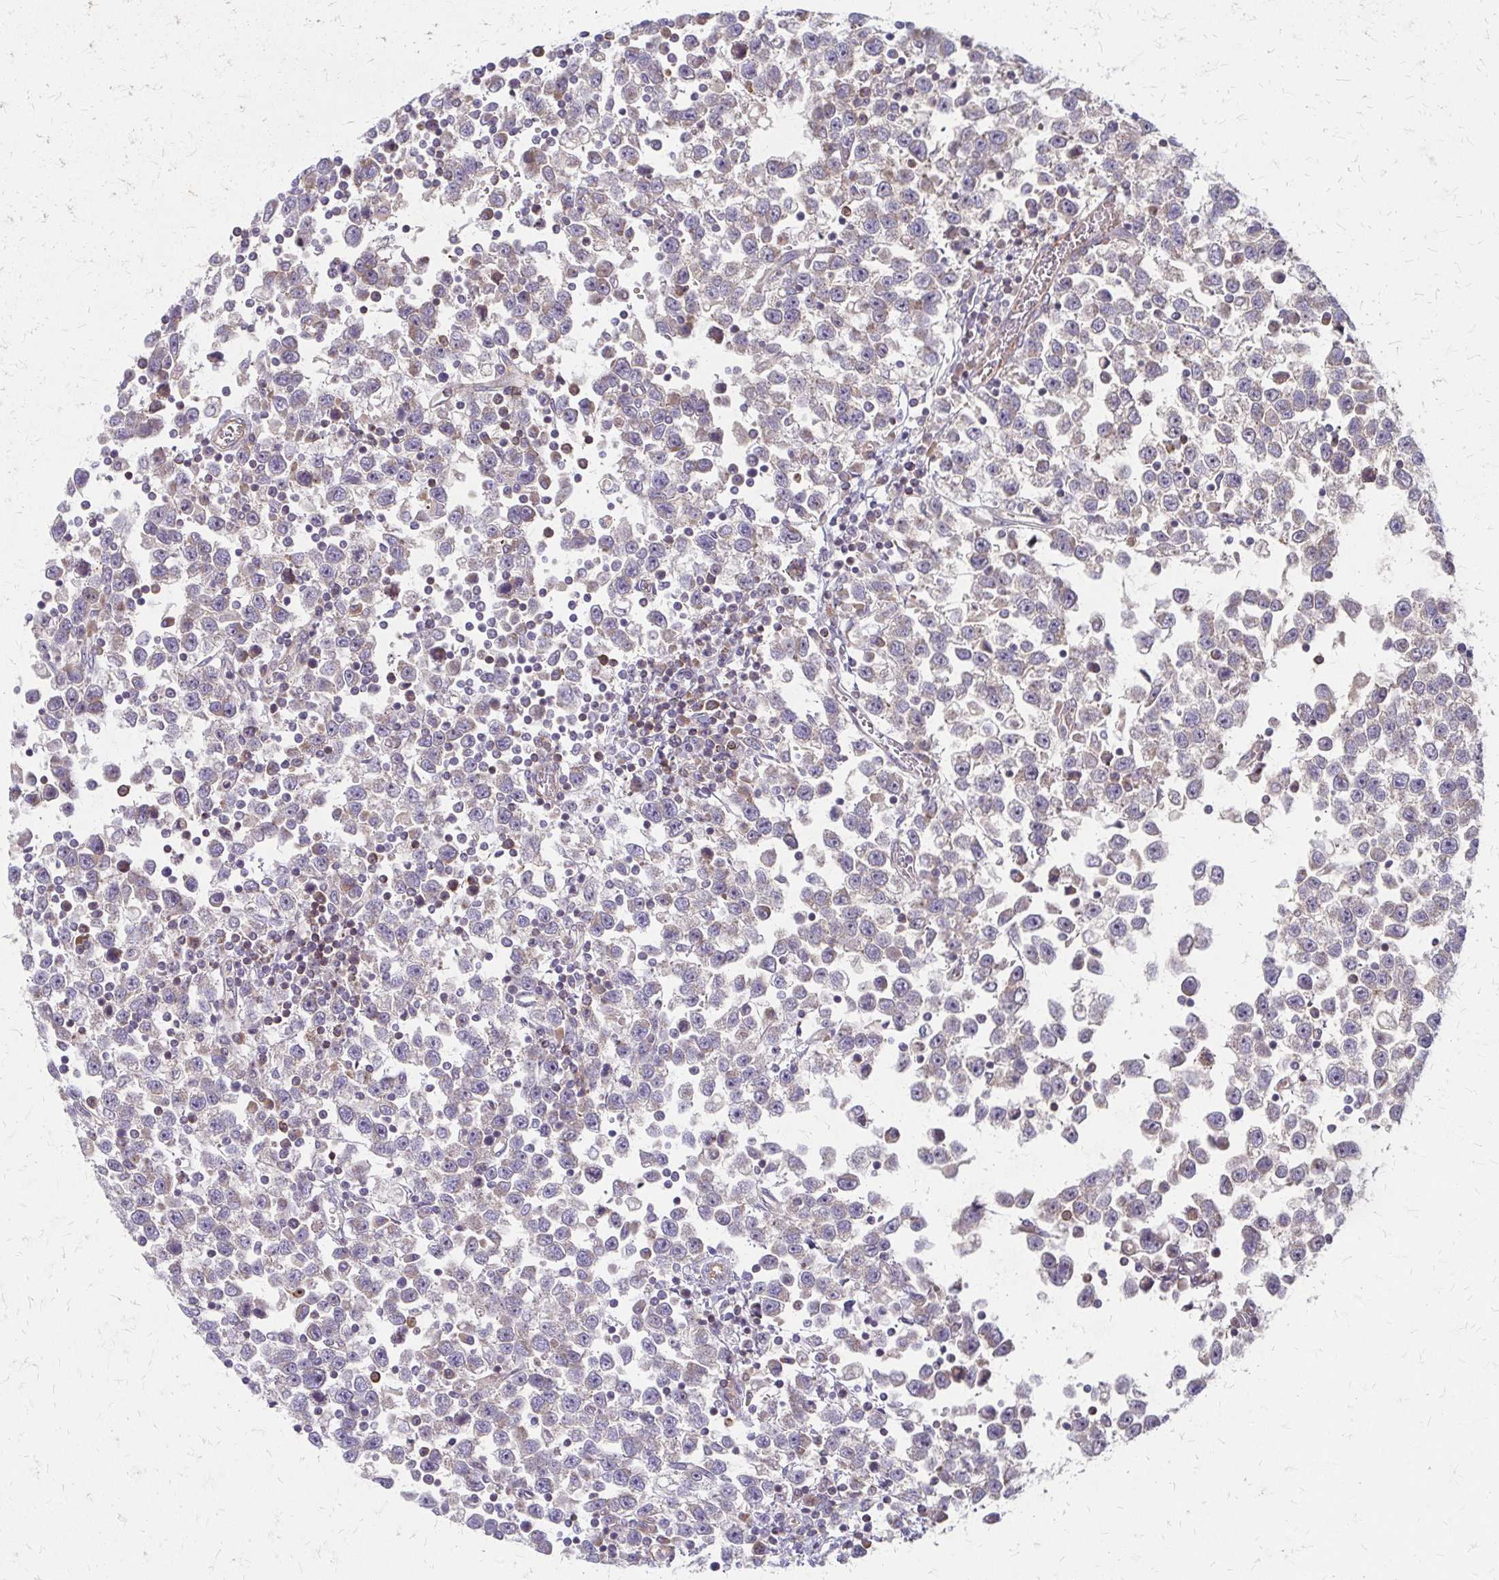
{"staining": {"intensity": "moderate", "quantity": "25%-75%", "location": "cytoplasmic/membranous"}, "tissue": "testis cancer", "cell_type": "Tumor cells", "image_type": "cancer", "snomed": [{"axis": "morphology", "description": "Seminoma, NOS"}, {"axis": "topography", "description": "Testis"}], "caption": "High-power microscopy captured an immunohistochemistry (IHC) image of testis cancer, revealing moderate cytoplasmic/membranous positivity in about 25%-75% of tumor cells.", "gene": "ZNF383", "patient": {"sex": "male", "age": 34}}